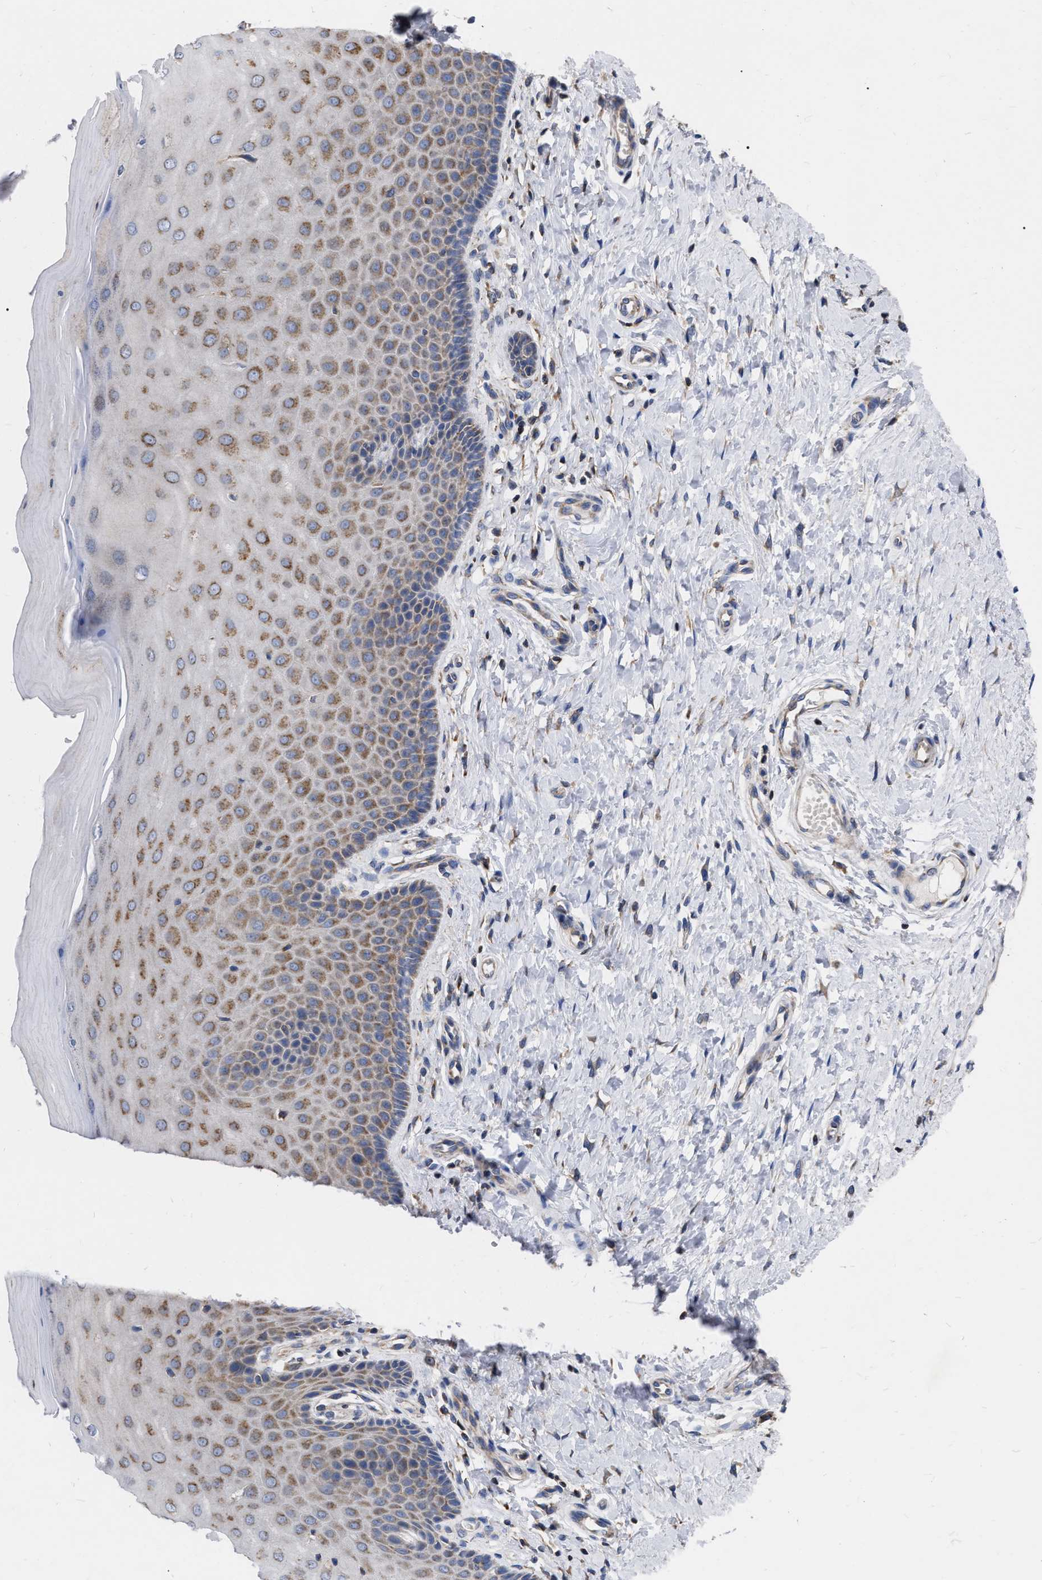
{"staining": {"intensity": "moderate", "quantity": "<25%", "location": "cytoplasmic/membranous"}, "tissue": "cervix", "cell_type": "Glandular cells", "image_type": "normal", "snomed": [{"axis": "morphology", "description": "Normal tissue, NOS"}, {"axis": "topography", "description": "Cervix"}], "caption": "A micrograph of human cervix stained for a protein displays moderate cytoplasmic/membranous brown staining in glandular cells.", "gene": "CDKN2C", "patient": {"sex": "female", "age": 55}}